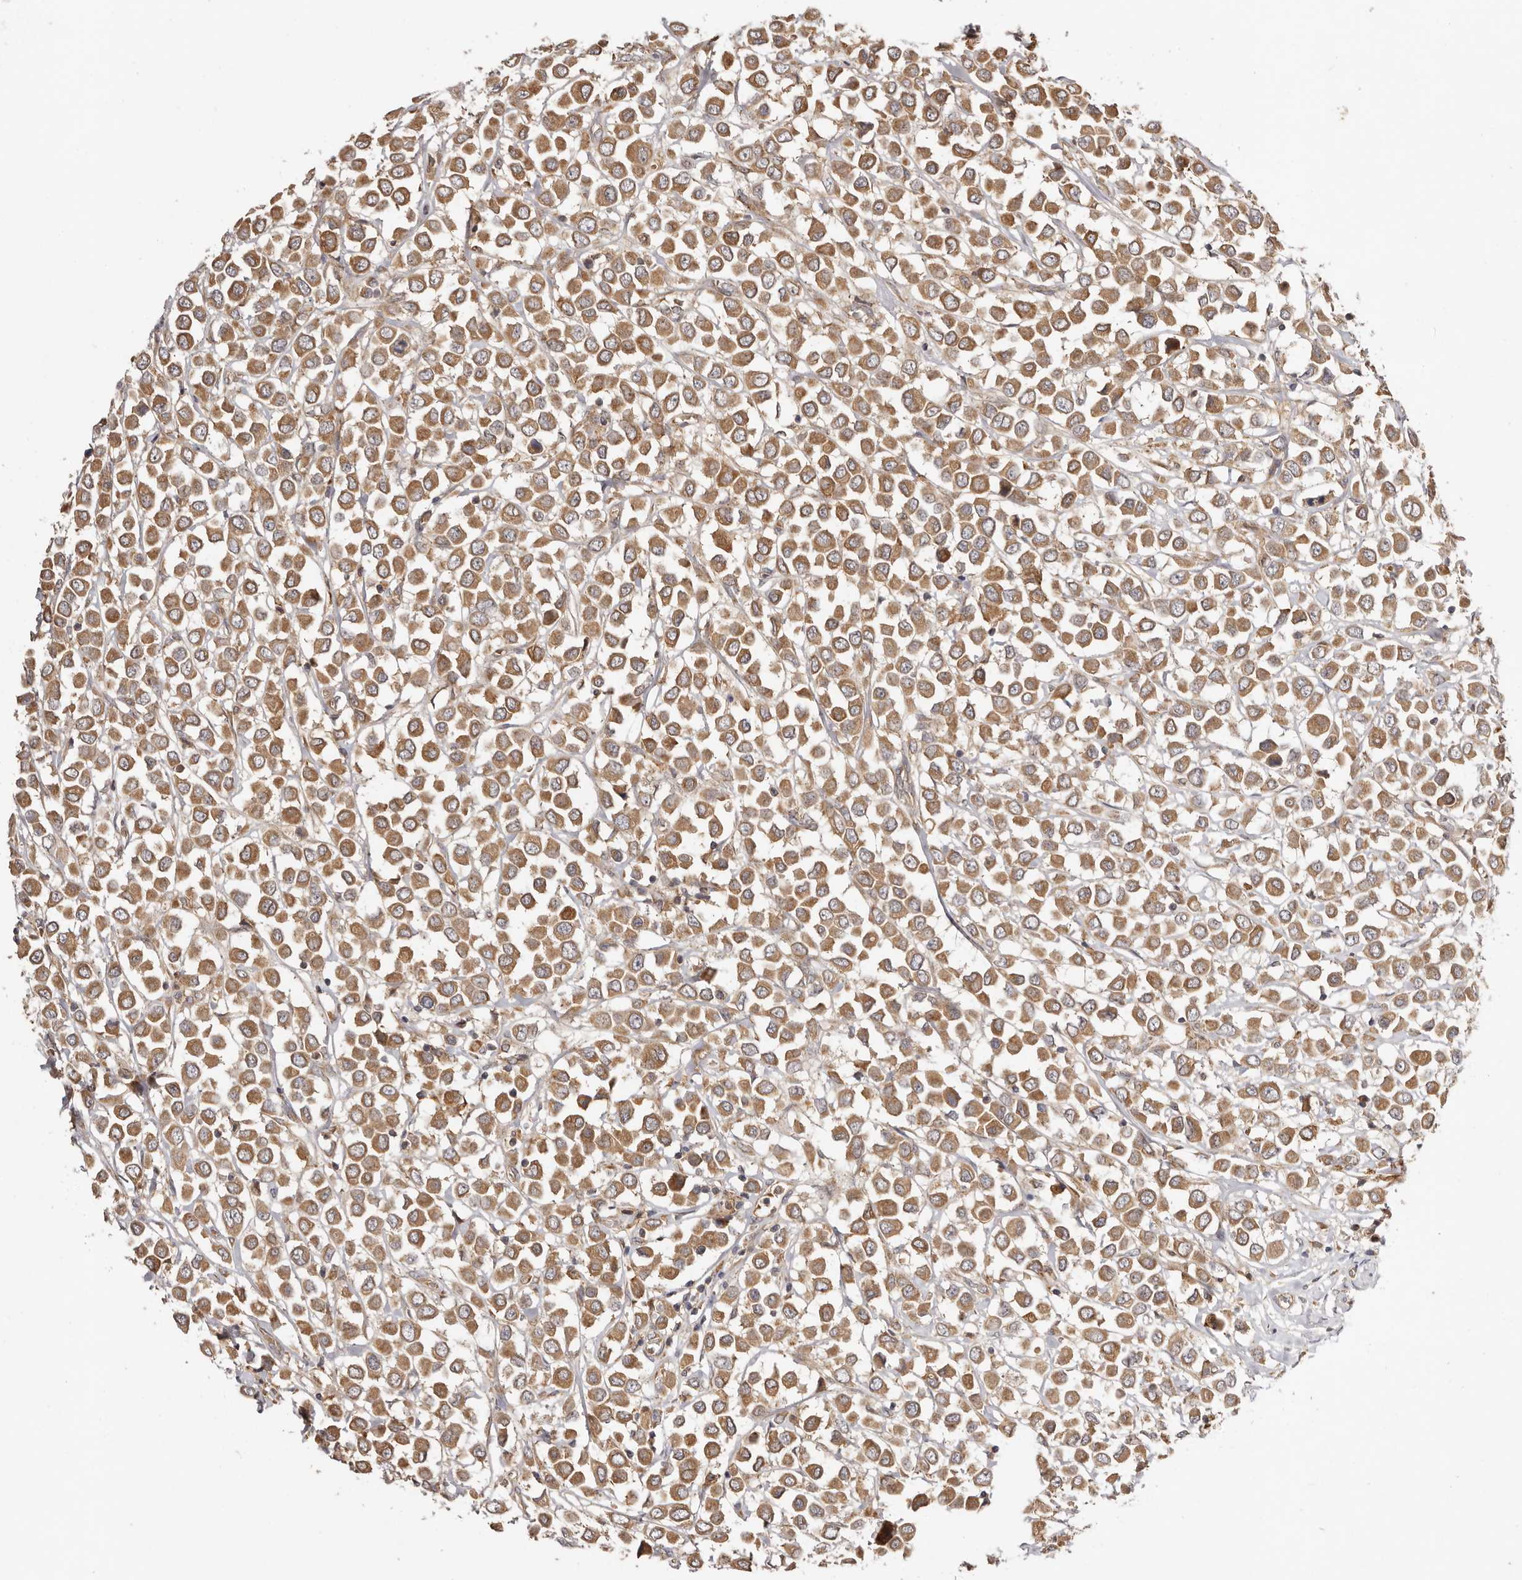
{"staining": {"intensity": "moderate", "quantity": ">75%", "location": "cytoplasmic/membranous"}, "tissue": "breast cancer", "cell_type": "Tumor cells", "image_type": "cancer", "snomed": [{"axis": "morphology", "description": "Duct carcinoma"}, {"axis": "topography", "description": "Breast"}], "caption": "Brown immunohistochemical staining in human breast infiltrating ductal carcinoma reveals moderate cytoplasmic/membranous positivity in approximately >75% of tumor cells.", "gene": "UBR2", "patient": {"sex": "female", "age": 61}}